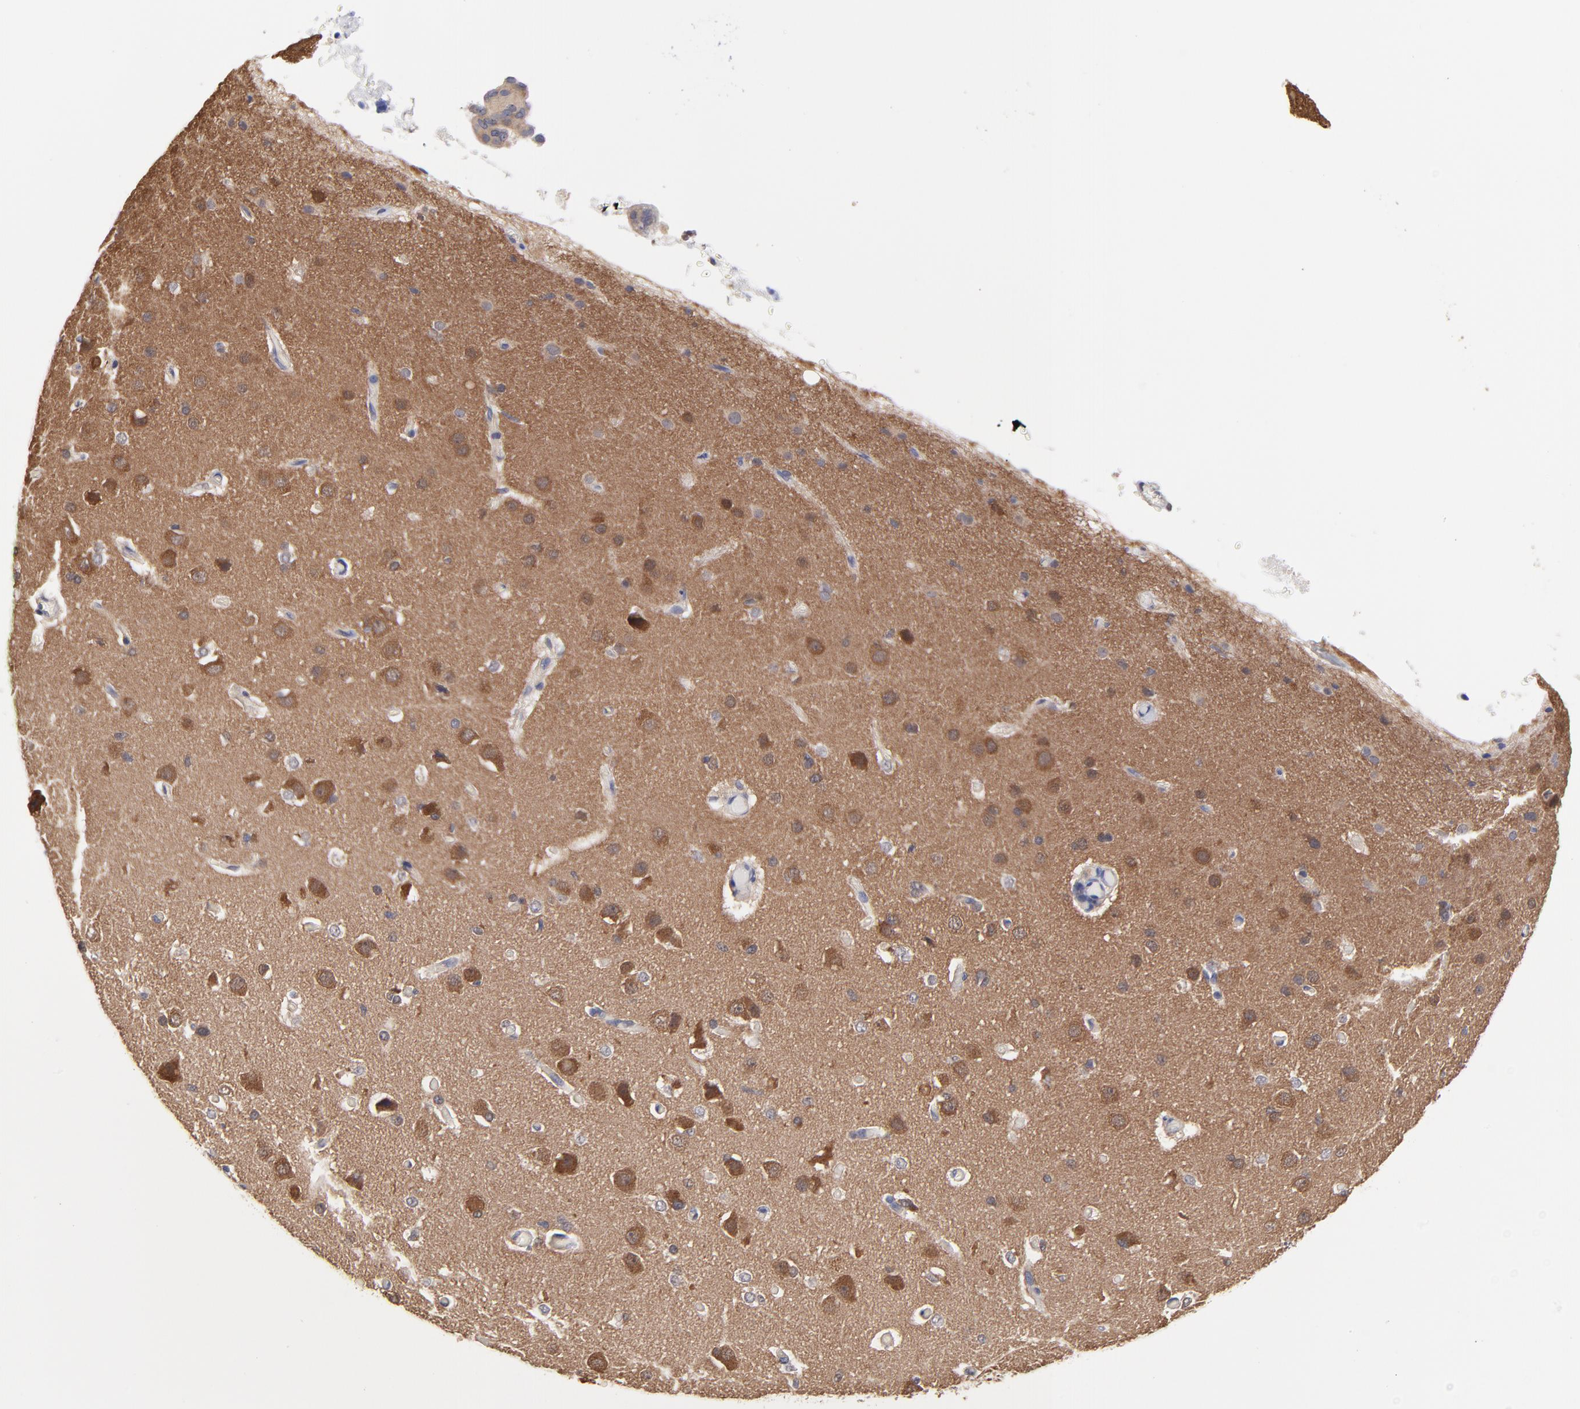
{"staining": {"intensity": "weak", "quantity": ">75%", "location": "cytoplasmic/membranous"}, "tissue": "cerebral cortex", "cell_type": "Endothelial cells", "image_type": "normal", "snomed": [{"axis": "morphology", "description": "Normal tissue, NOS"}, {"axis": "morphology", "description": "Glioma, malignant, High grade"}, {"axis": "topography", "description": "Cerebral cortex"}], "caption": "A high-resolution histopathology image shows immunohistochemistry staining of unremarkable cerebral cortex, which exhibits weak cytoplasmic/membranous positivity in approximately >75% of endothelial cells.", "gene": "PCMT1", "patient": {"sex": "male", "age": 77}}